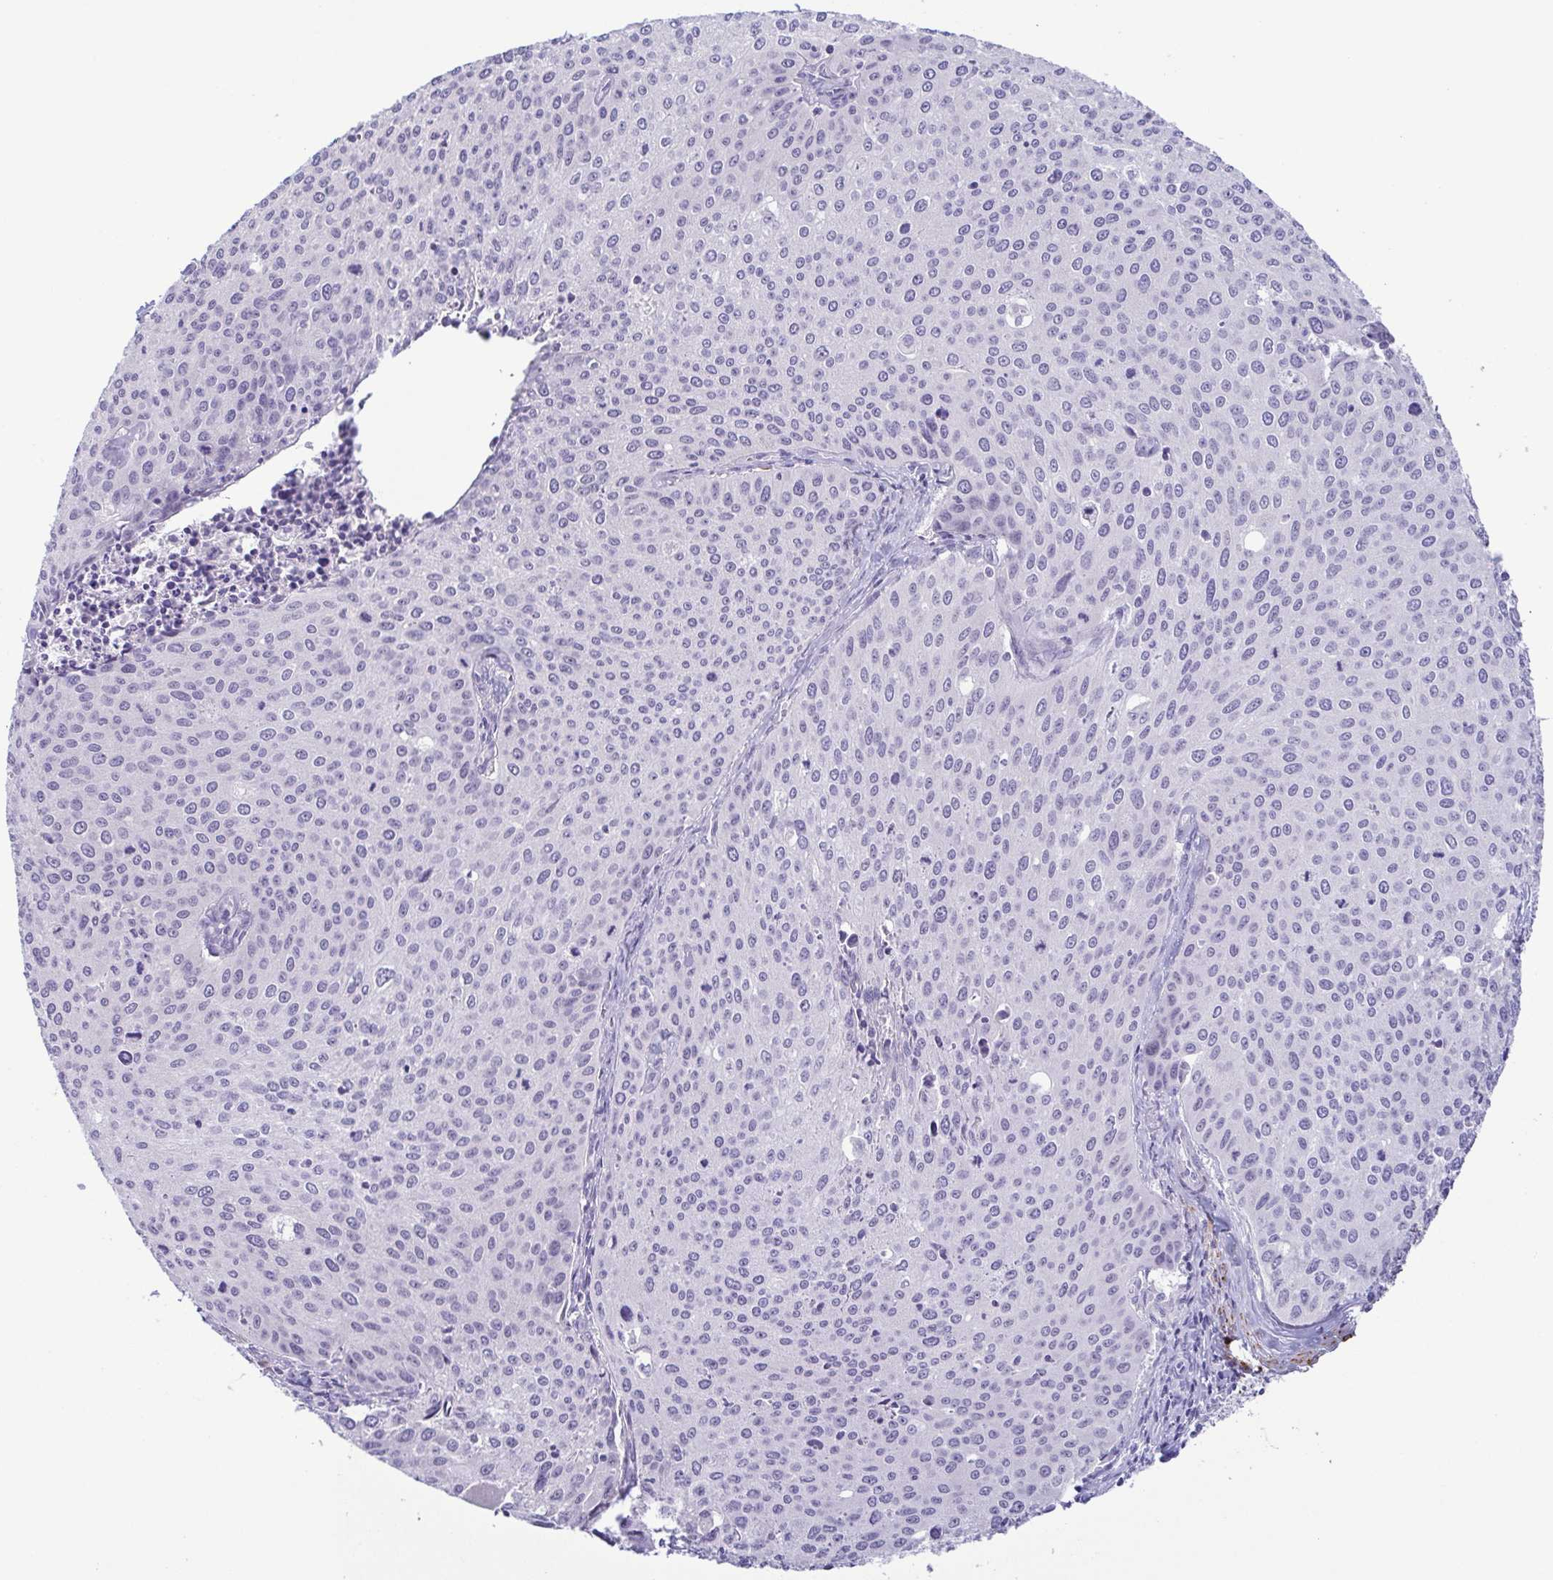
{"staining": {"intensity": "negative", "quantity": "none", "location": "none"}, "tissue": "cervical cancer", "cell_type": "Tumor cells", "image_type": "cancer", "snomed": [{"axis": "morphology", "description": "Squamous cell carcinoma, NOS"}, {"axis": "topography", "description": "Cervix"}], "caption": "This is a image of IHC staining of squamous cell carcinoma (cervical), which shows no expression in tumor cells. (DAB immunohistochemistry (IHC) visualized using brightfield microscopy, high magnification).", "gene": "MYL7", "patient": {"sex": "female", "age": 38}}